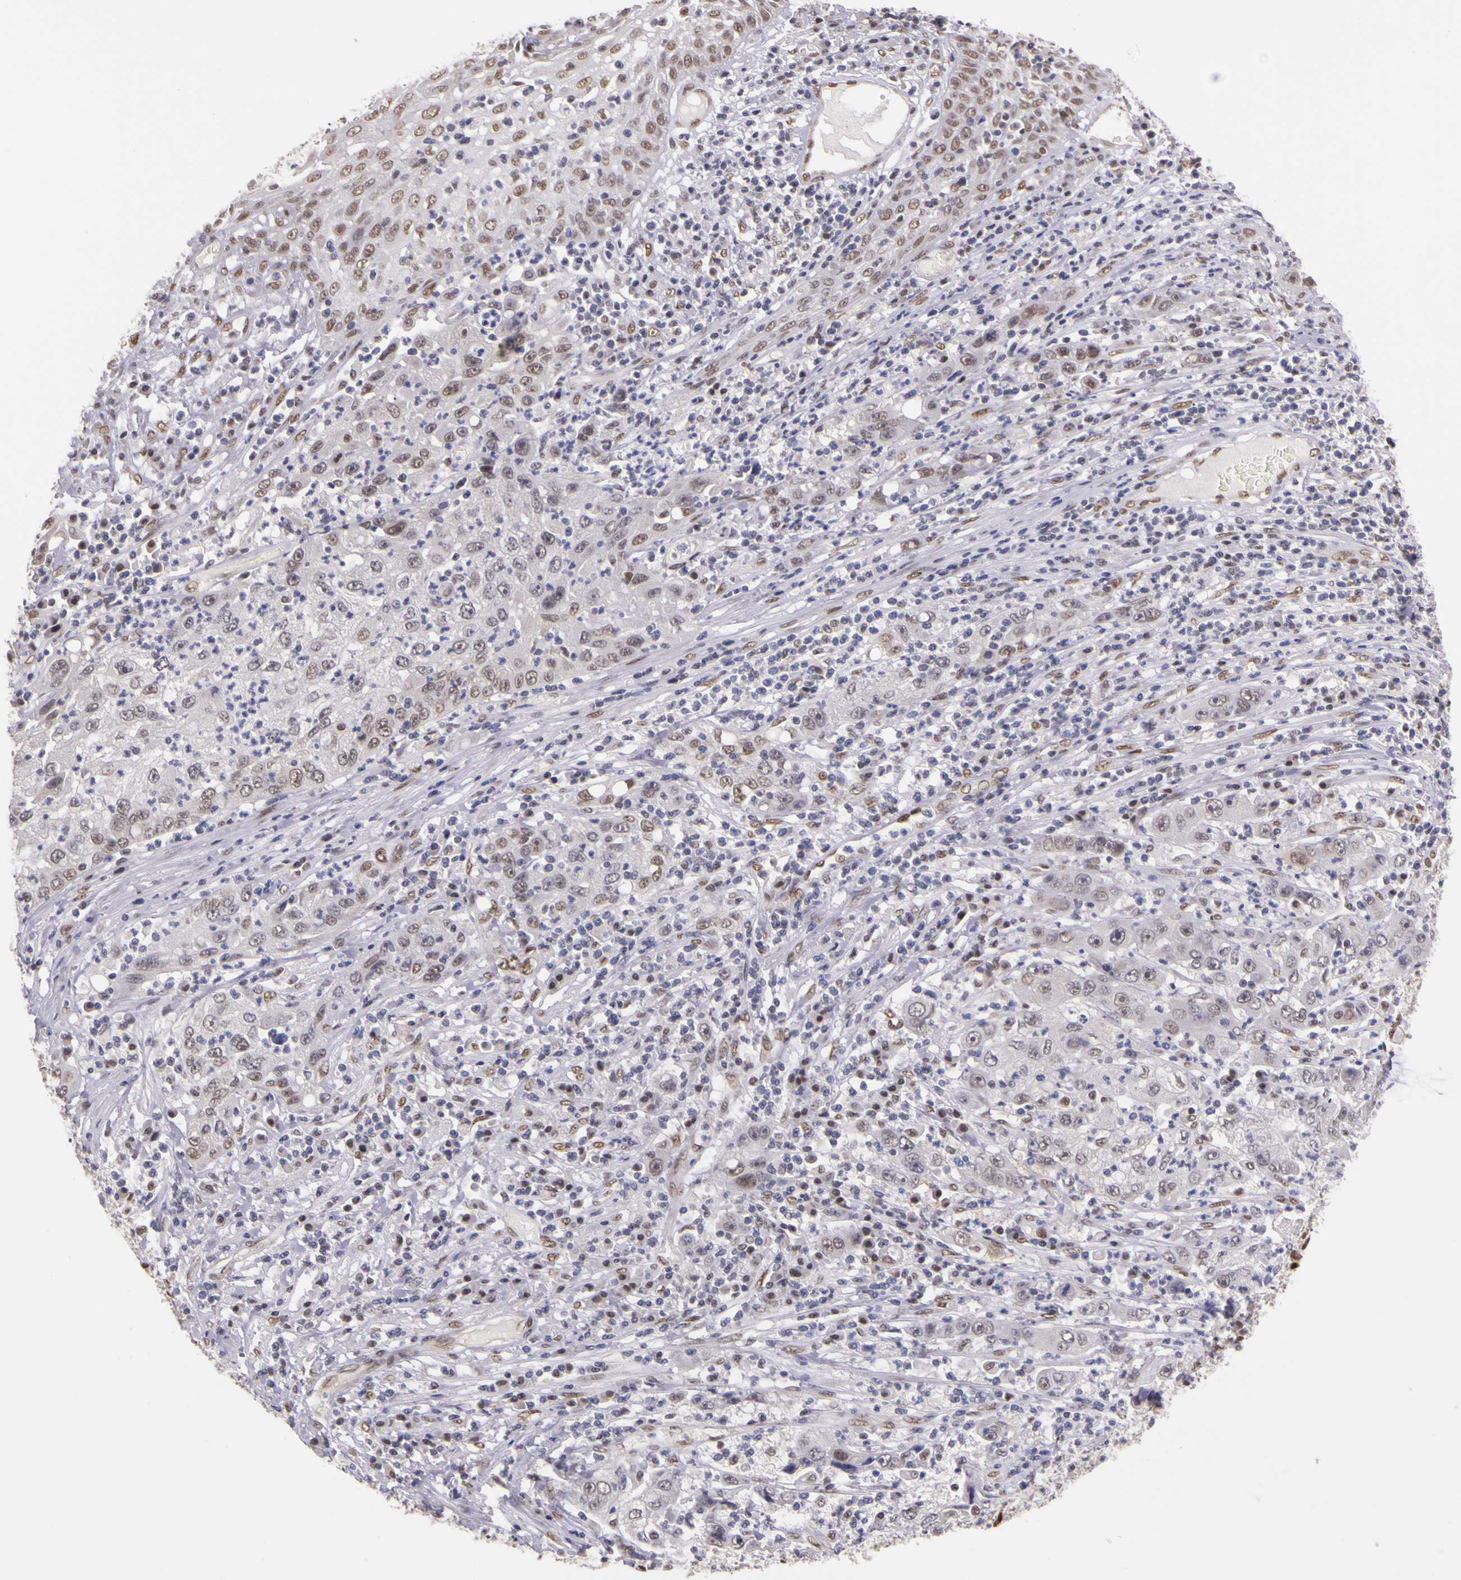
{"staining": {"intensity": "weak", "quantity": "25%-75%", "location": "nuclear"}, "tissue": "cervical cancer", "cell_type": "Tumor cells", "image_type": "cancer", "snomed": [{"axis": "morphology", "description": "Squamous cell carcinoma, NOS"}, {"axis": "topography", "description": "Cervix"}], "caption": "Immunohistochemistry image of cervical squamous cell carcinoma stained for a protein (brown), which shows low levels of weak nuclear expression in approximately 25%-75% of tumor cells.", "gene": "WDR13", "patient": {"sex": "female", "age": 36}}